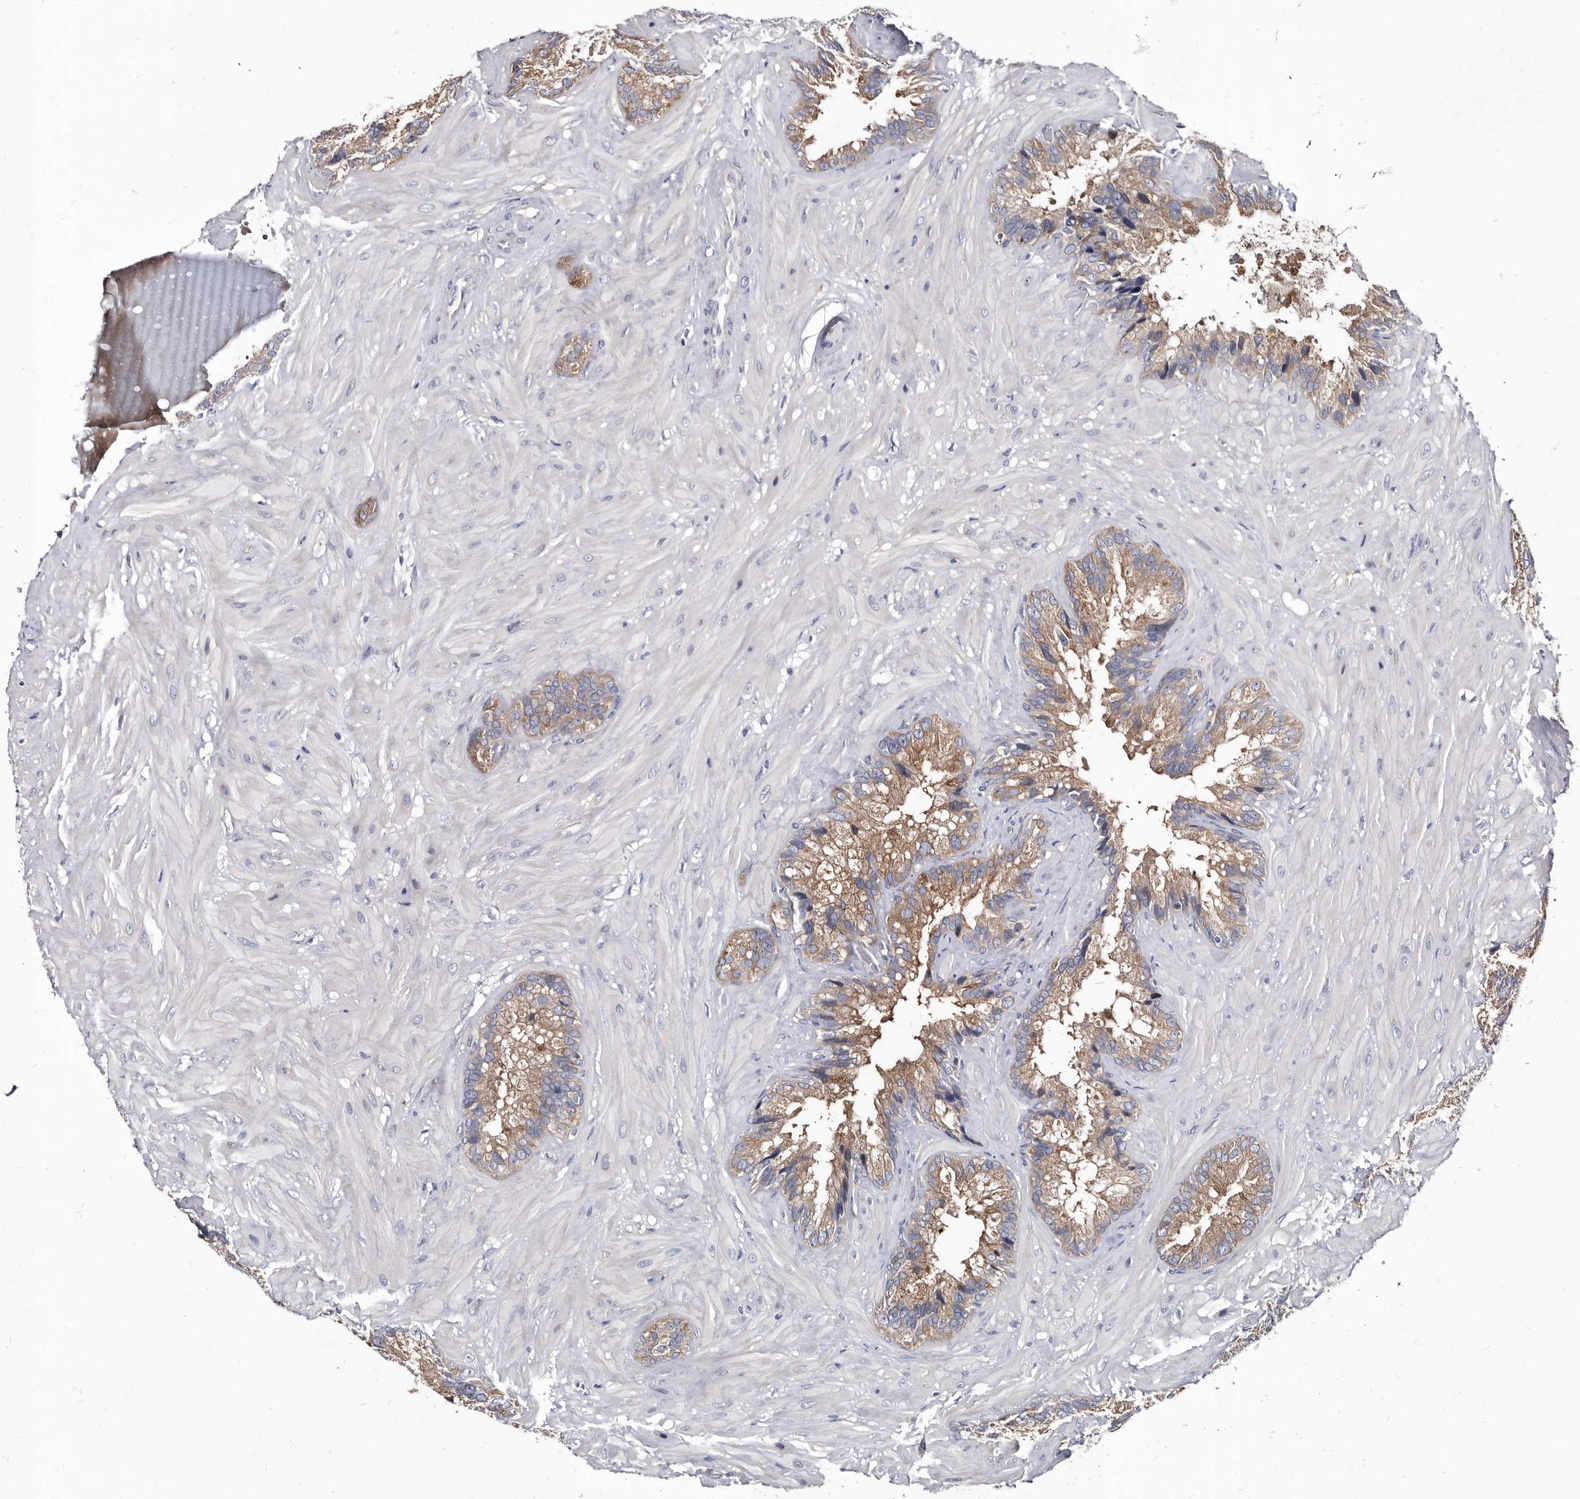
{"staining": {"intensity": "moderate", "quantity": "25%-75%", "location": "cytoplasmic/membranous"}, "tissue": "seminal vesicle", "cell_type": "Glandular cells", "image_type": "normal", "snomed": [{"axis": "morphology", "description": "Normal tissue, NOS"}, {"axis": "topography", "description": "Prostate"}, {"axis": "topography", "description": "Seminal veicle"}], "caption": "The image demonstrates staining of unremarkable seminal vesicle, revealing moderate cytoplasmic/membranous protein positivity (brown color) within glandular cells.", "gene": "ABCF2", "patient": {"sex": "male", "age": 68}}